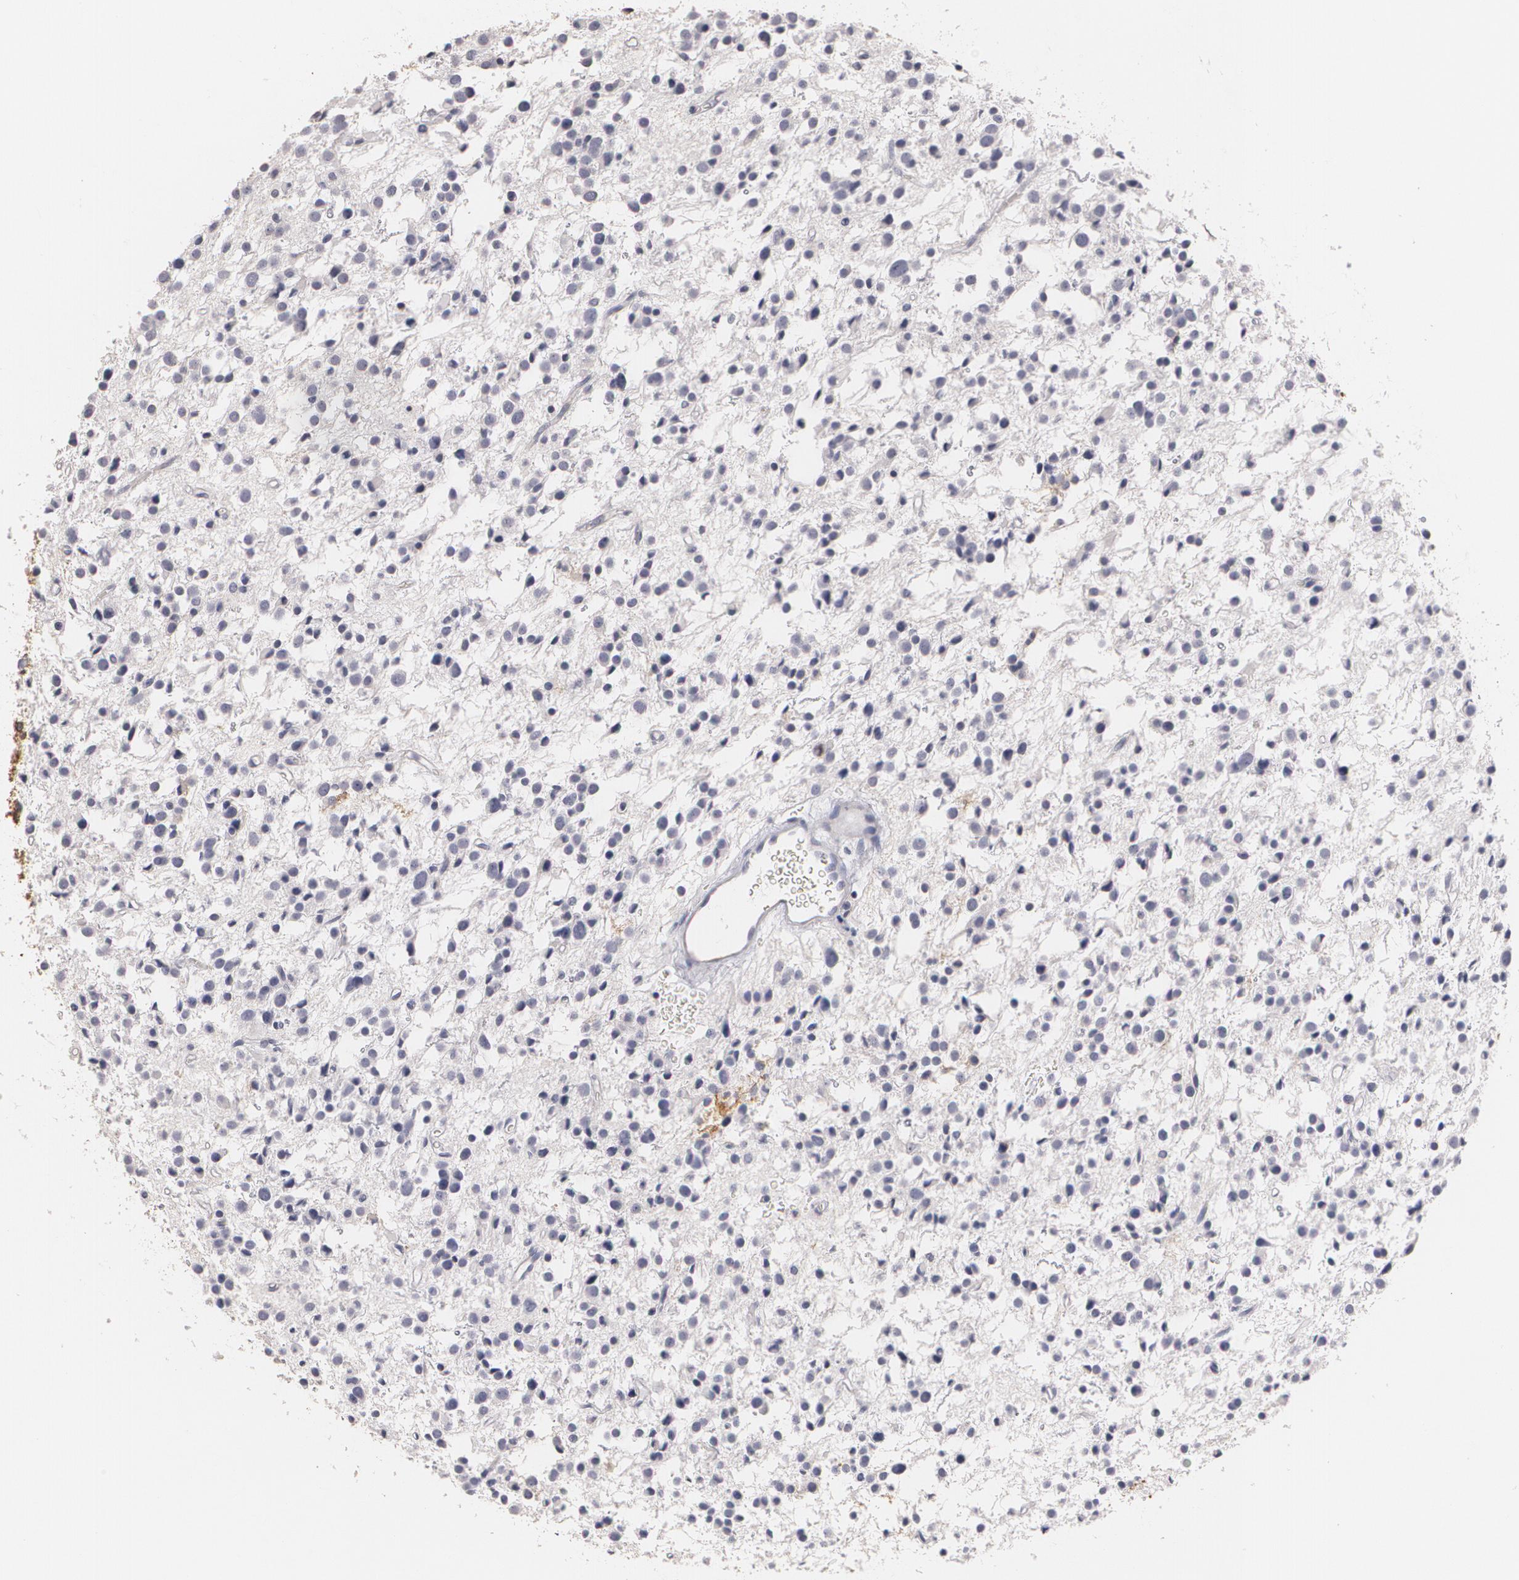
{"staining": {"intensity": "negative", "quantity": "none", "location": "none"}, "tissue": "glioma", "cell_type": "Tumor cells", "image_type": "cancer", "snomed": [{"axis": "morphology", "description": "Glioma, malignant, Low grade"}, {"axis": "topography", "description": "Brain"}], "caption": "The IHC photomicrograph has no significant expression in tumor cells of low-grade glioma (malignant) tissue.", "gene": "NGFR", "patient": {"sex": "female", "age": 36}}